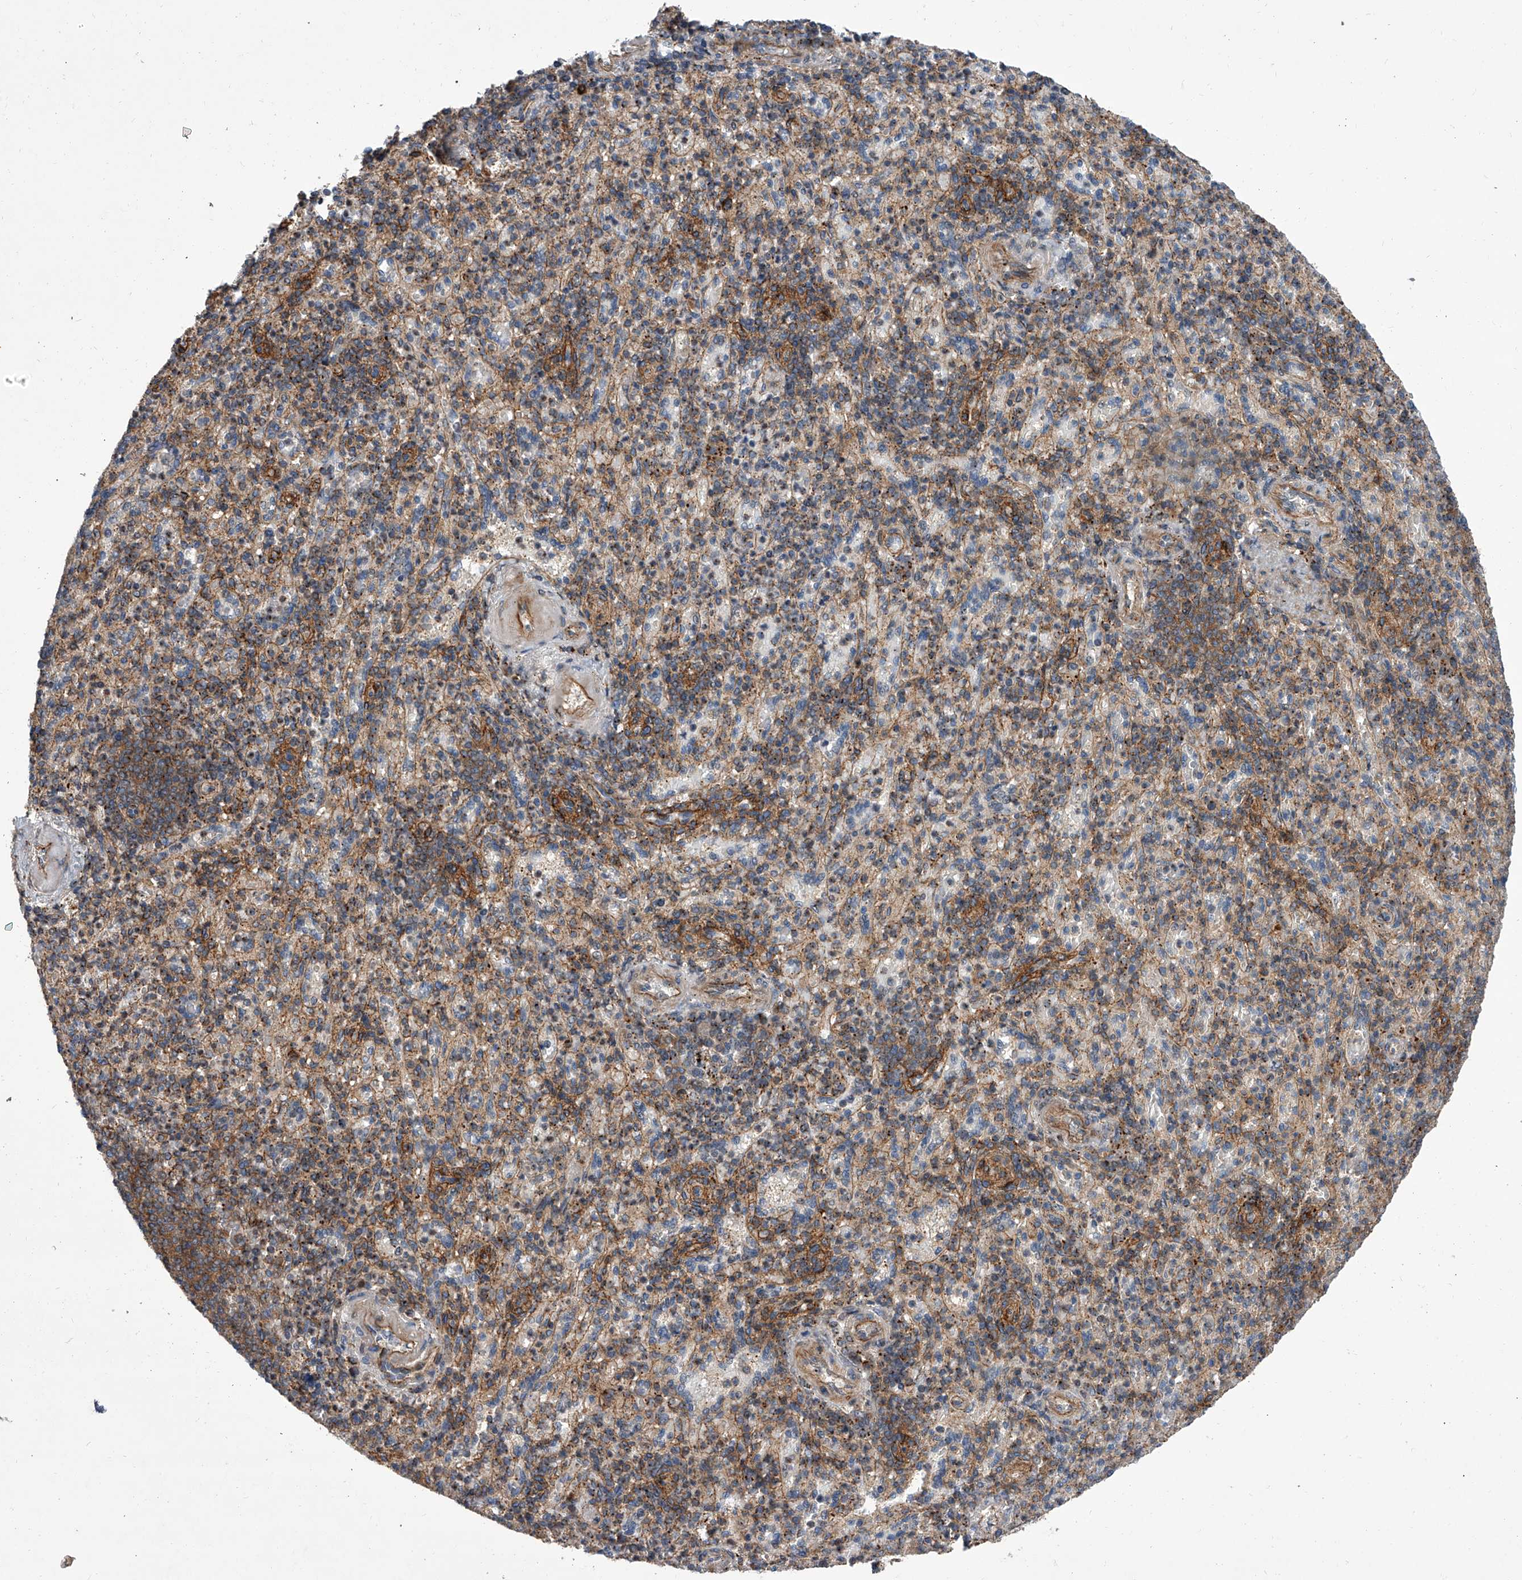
{"staining": {"intensity": "weak", "quantity": "25%-75%", "location": "cytoplasmic/membranous"}, "tissue": "spleen", "cell_type": "Cells in red pulp", "image_type": "normal", "snomed": [{"axis": "morphology", "description": "Normal tissue, NOS"}, {"axis": "topography", "description": "Spleen"}], "caption": "IHC (DAB (3,3'-diaminobenzidine)) staining of normal human spleen exhibits weak cytoplasmic/membranous protein expression in about 25%-75% of cells in red pulp. Nuclei are stained in blue.", "gene": "USP47", "patient": {"sex": "female", "age": 74}}